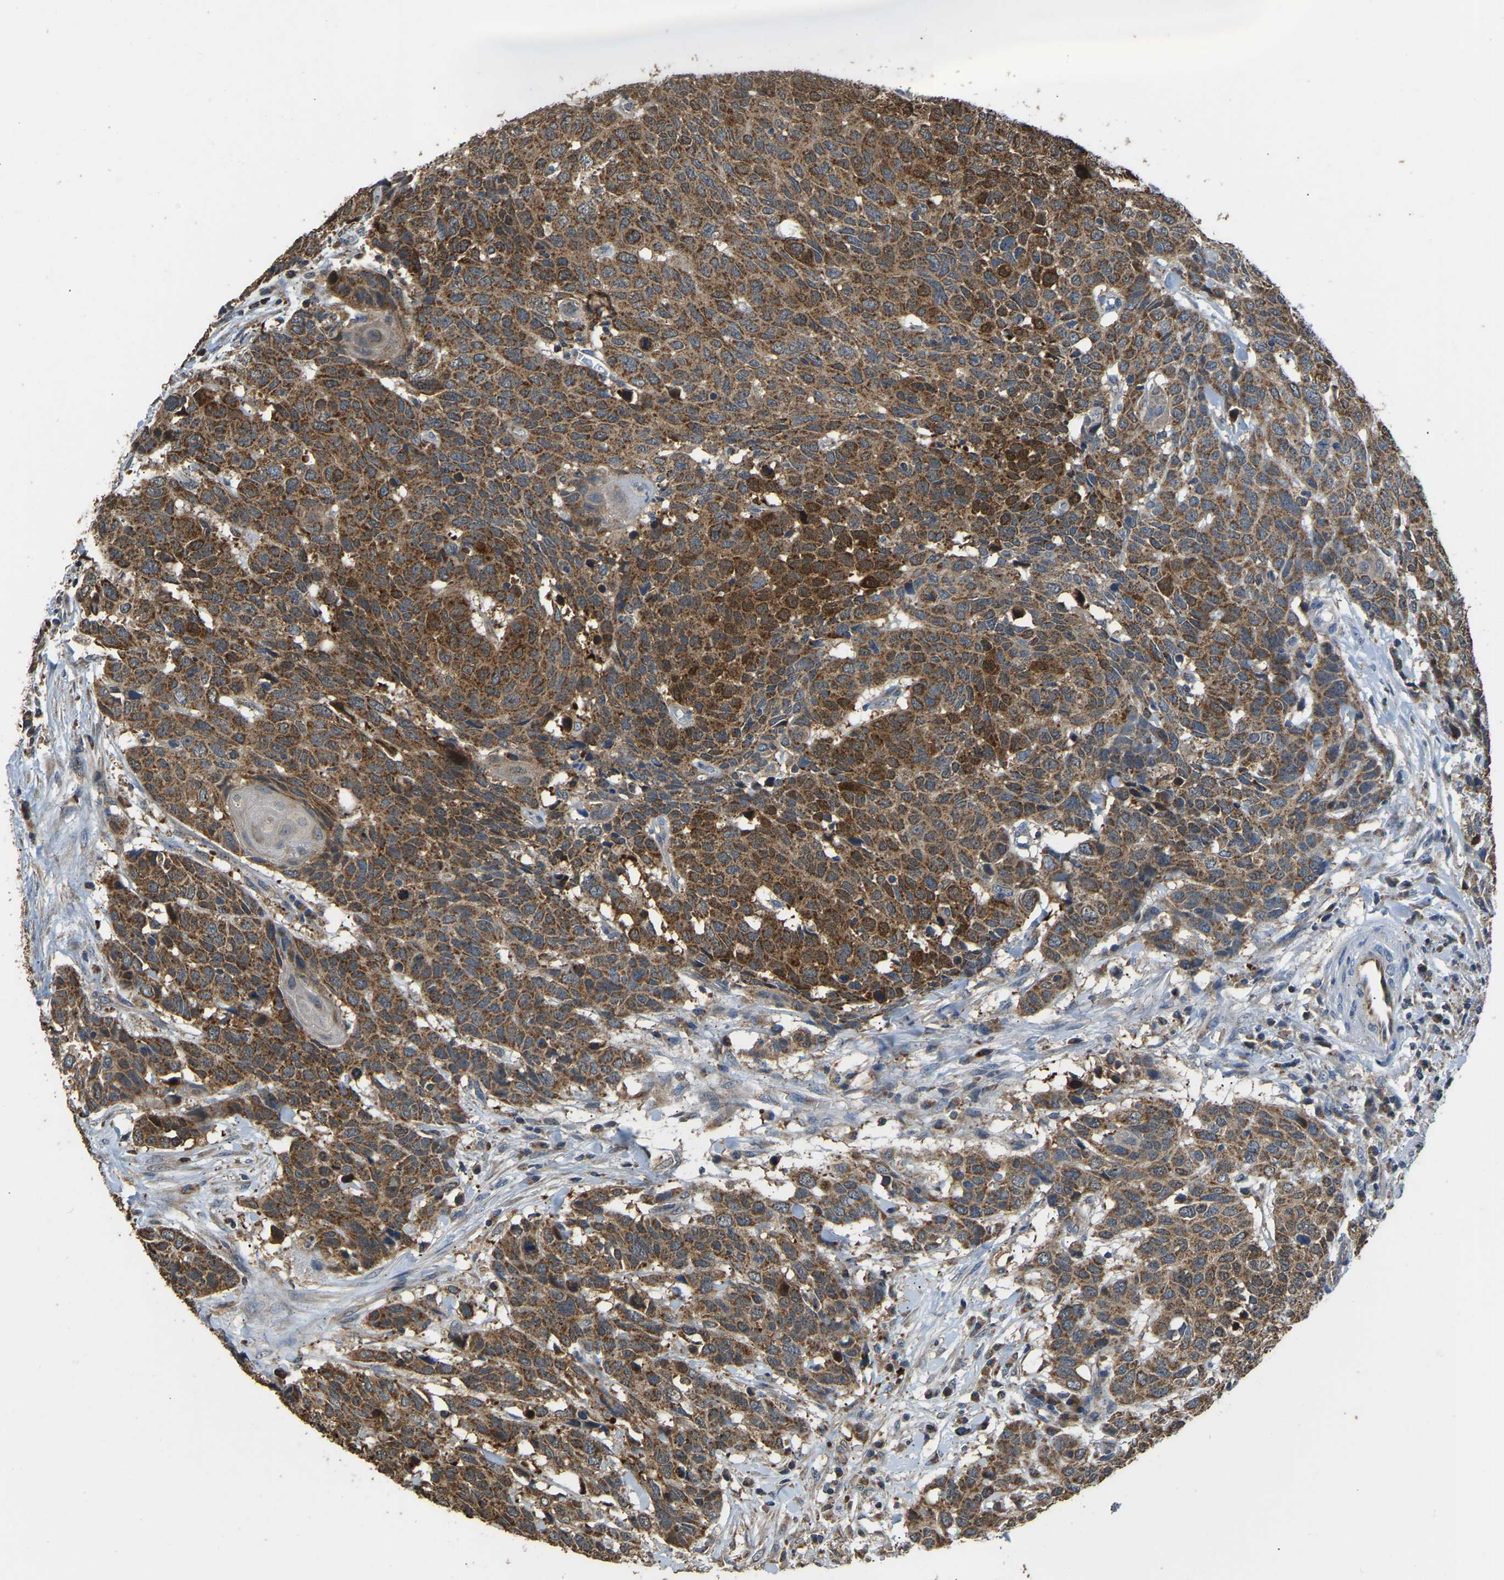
{"staining": {"intensity": "strong", "quantity": ">75%", "location": "cytoplasmic/membranous"}, "tissue": "head and neck cancer", "cell_type": "Tumor cells", "image_type": "cancer", "snomed": [{"axis": "morphology", "description": "Squamous cell carcinoma, NOS"}, {"axis": "topography", "description": "Head-Neck"}], "caption": "Head and neck cancer stained with immunohistochemistry (IHC) reveals strong cytoplasmic/membranous staining in about >75% of tumor cells.", "gene": "TUFM", "patient": {"sex": "male", "age": 66}}